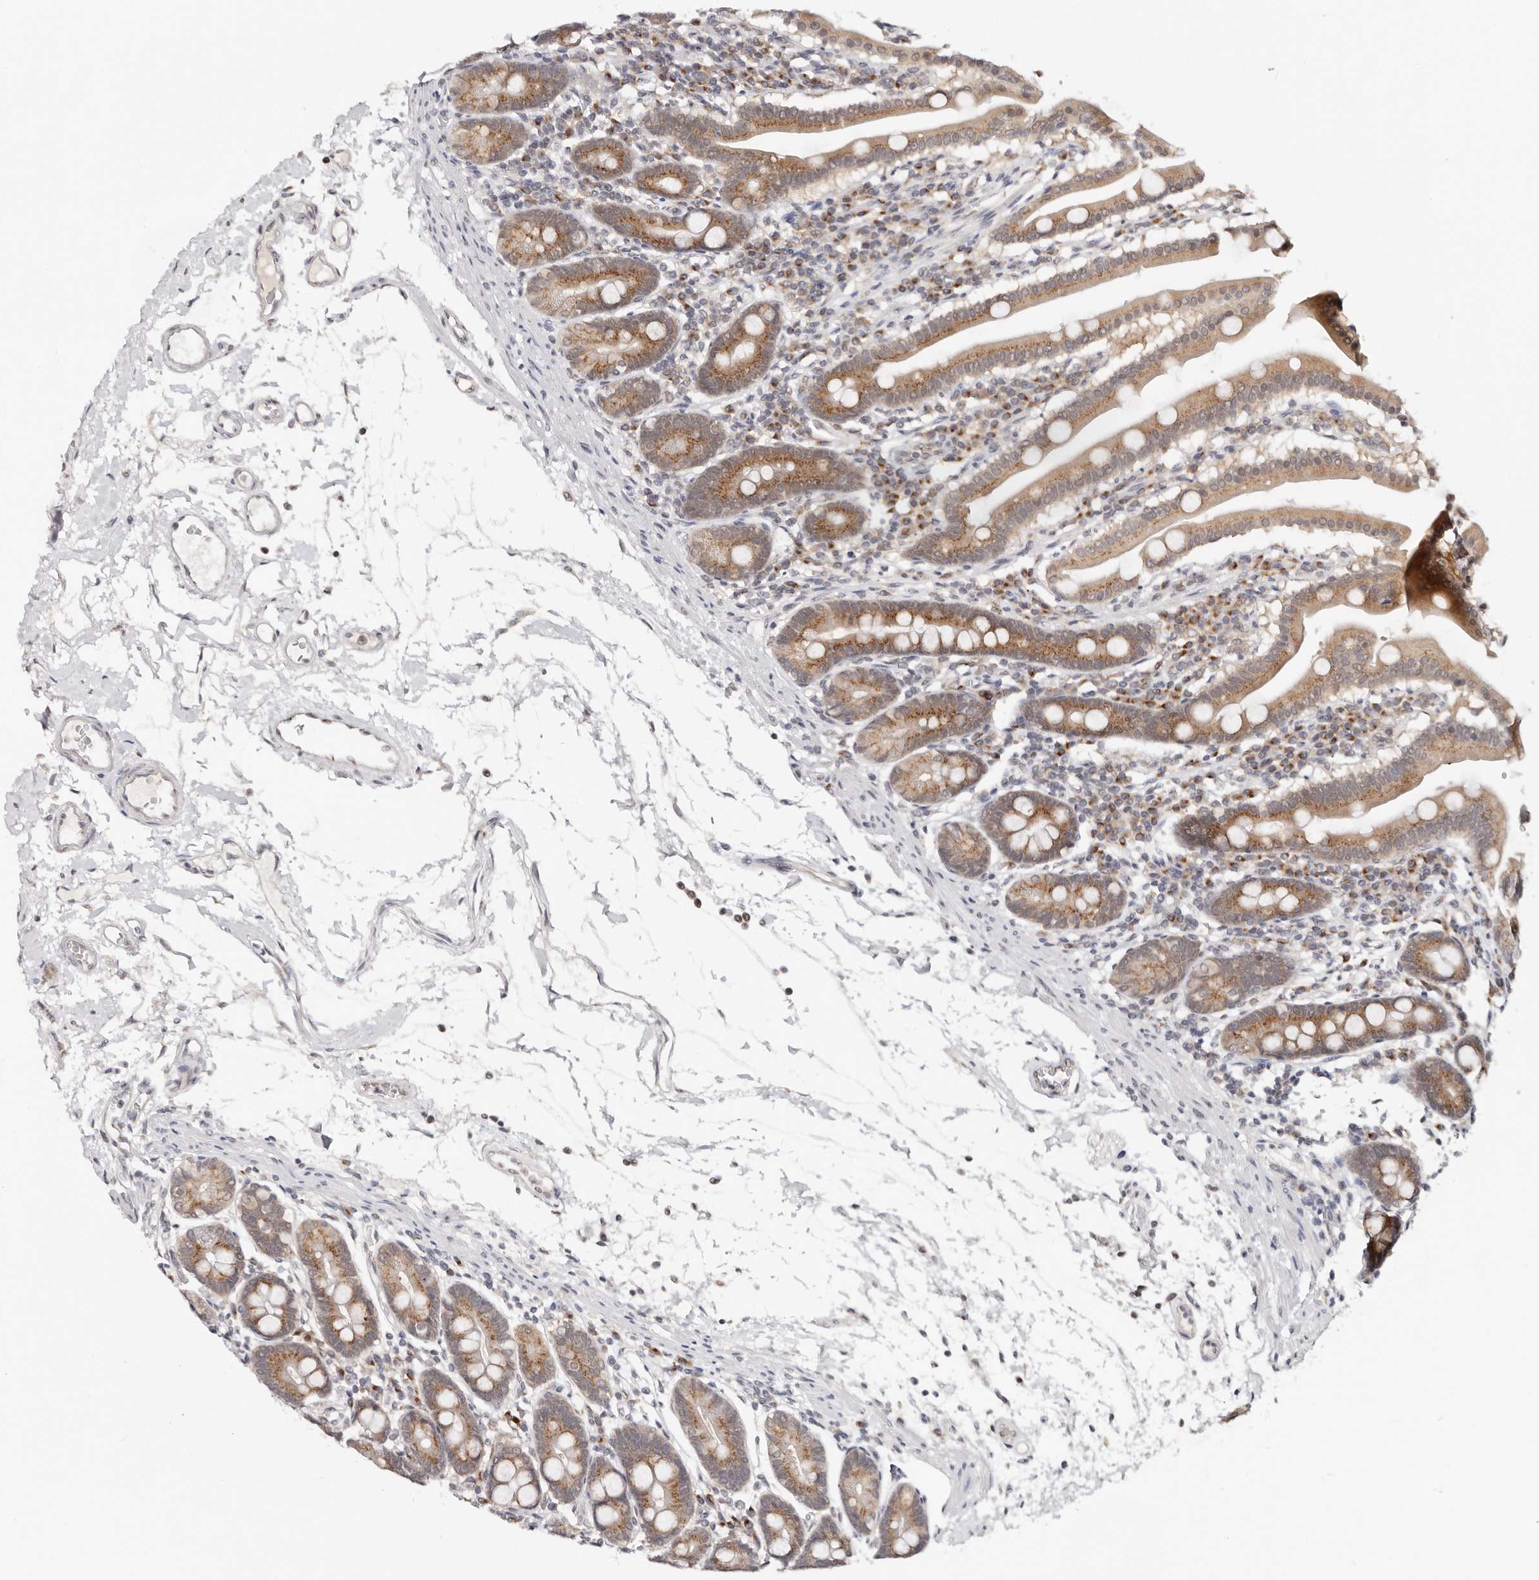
{"staining": {"intensity": "moderate", "quantity": ">75%", "location": "cytoplasmic/membranous"}, "tissue": "duodenum", "cell_type": "Glandular cells", "image_type": "normal", "snomed": [{"axis": "morphology", "description": "Normal tissue, NOS"}, {"axis": "morphology", "description": "Adenocarcinoma, NOS"}, {"axis": "topography", "description": "Pancreas"}, {"axis": "topography", "description": "Duodenum"}], "caption": "Moderate cytoplasmic/membranous expression is appreciated in about >75% of glandular cells in normal duodenum. Immunohistochemistry stains the protein in brown and the nuclei are stained blue.", "gene": "VIPAS39", "patient": {"sex": "male", "age": 50}}